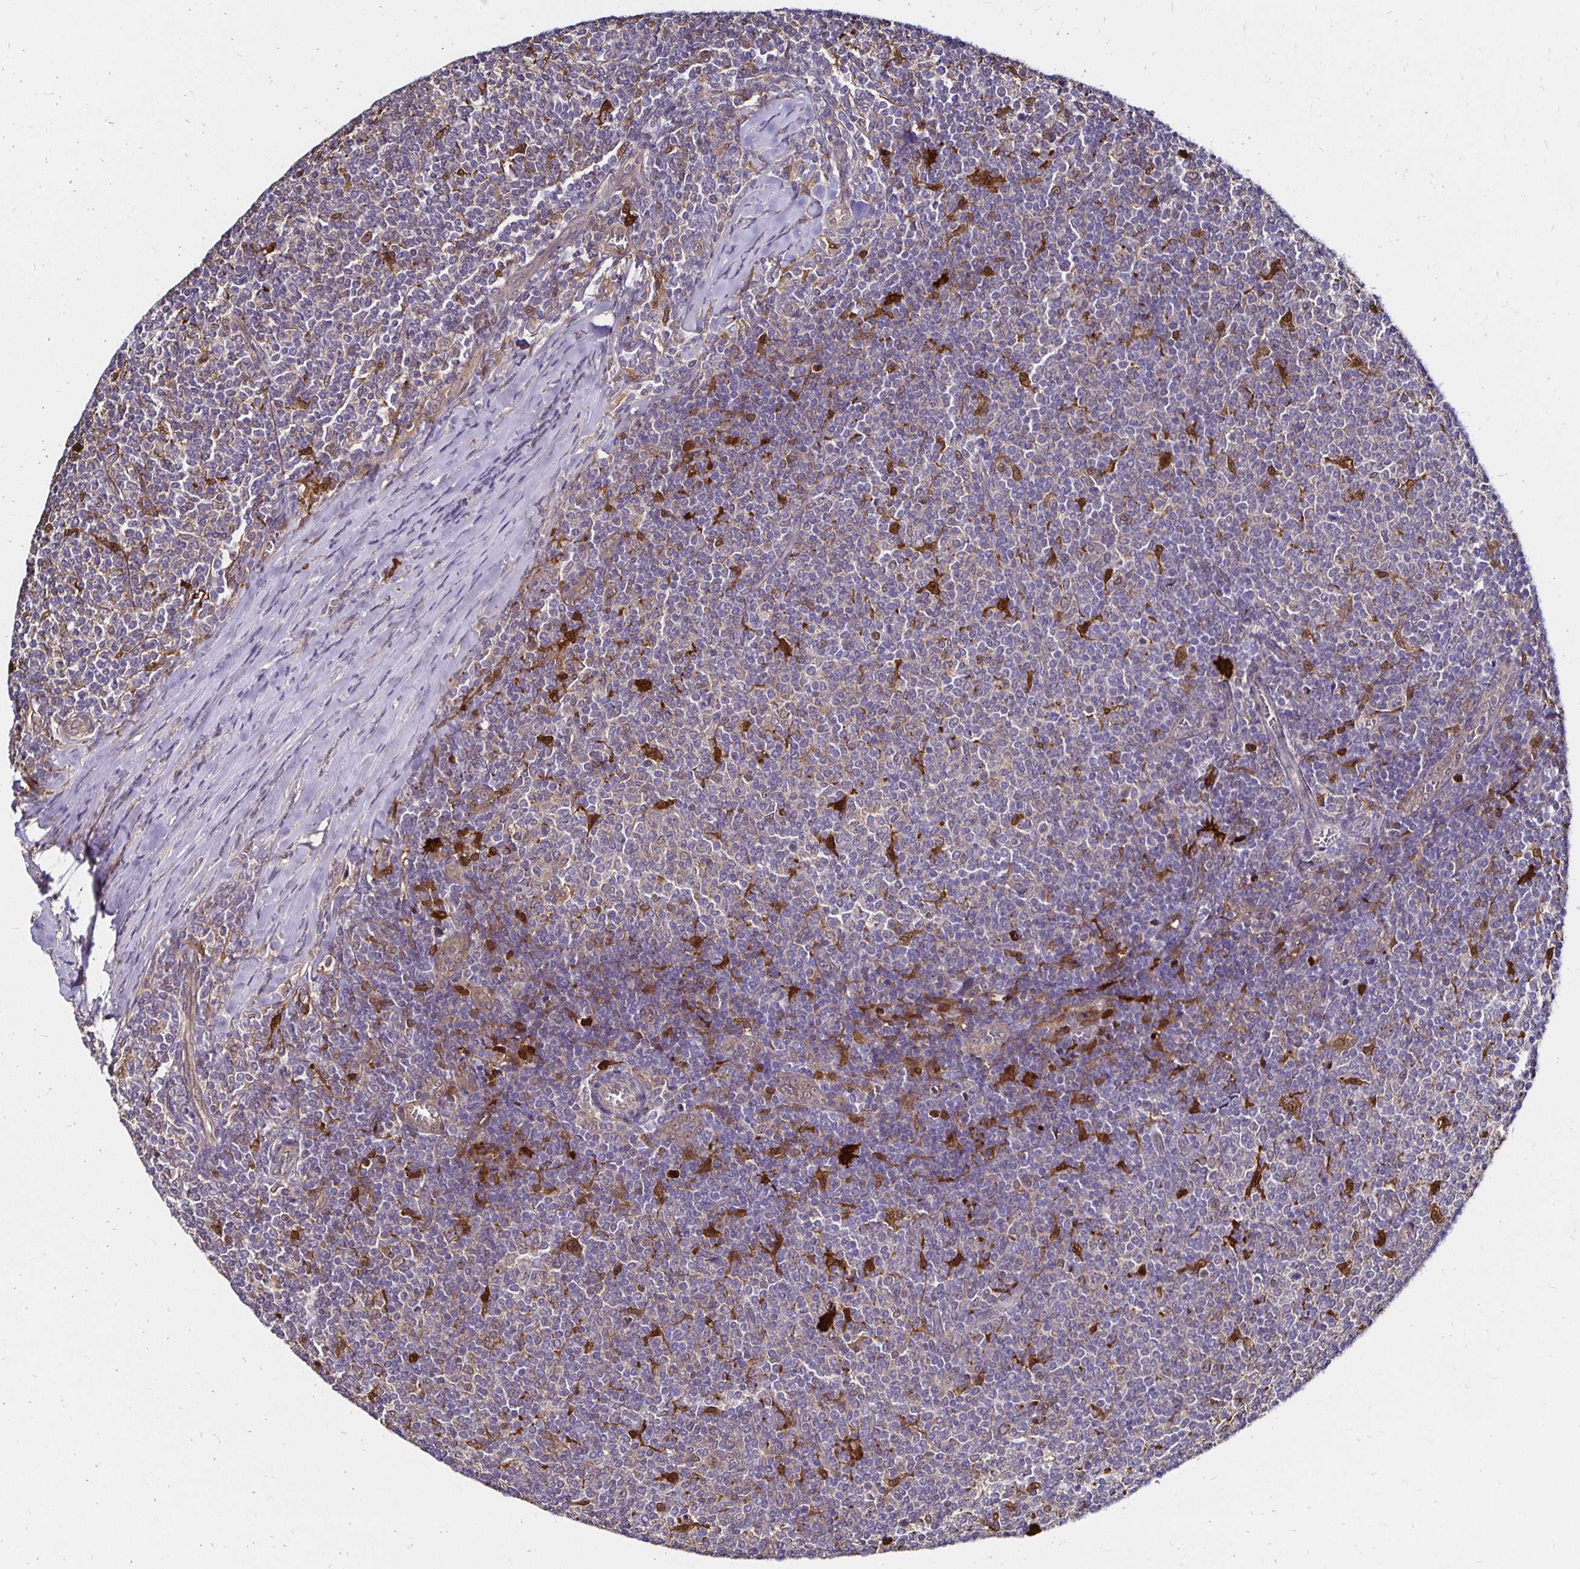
{"staining": {"intensity": "negative", "quantity": "none", "location": "none"}, "tissue": "lymphoma", "cell_type": "Tumor cells", "image_type": "cancer", "snomed": [{"axis": "morphology", "description": "Malignant lymphoma, non-Hodgkin's type, Low grade"}, {"axis": "topography", "description": "Lymph node"}], "caption": "An immunohistochemistry (IHC) histopathology image of low-grade malignant lymphoma, non-Hodgkin's type is shown. There is no staining in tumor cells of low-grade malignant lymphoma, non-Hodgkin's type.", "gene": "TXN", "patient": {"sex": "male", "age": 52}}